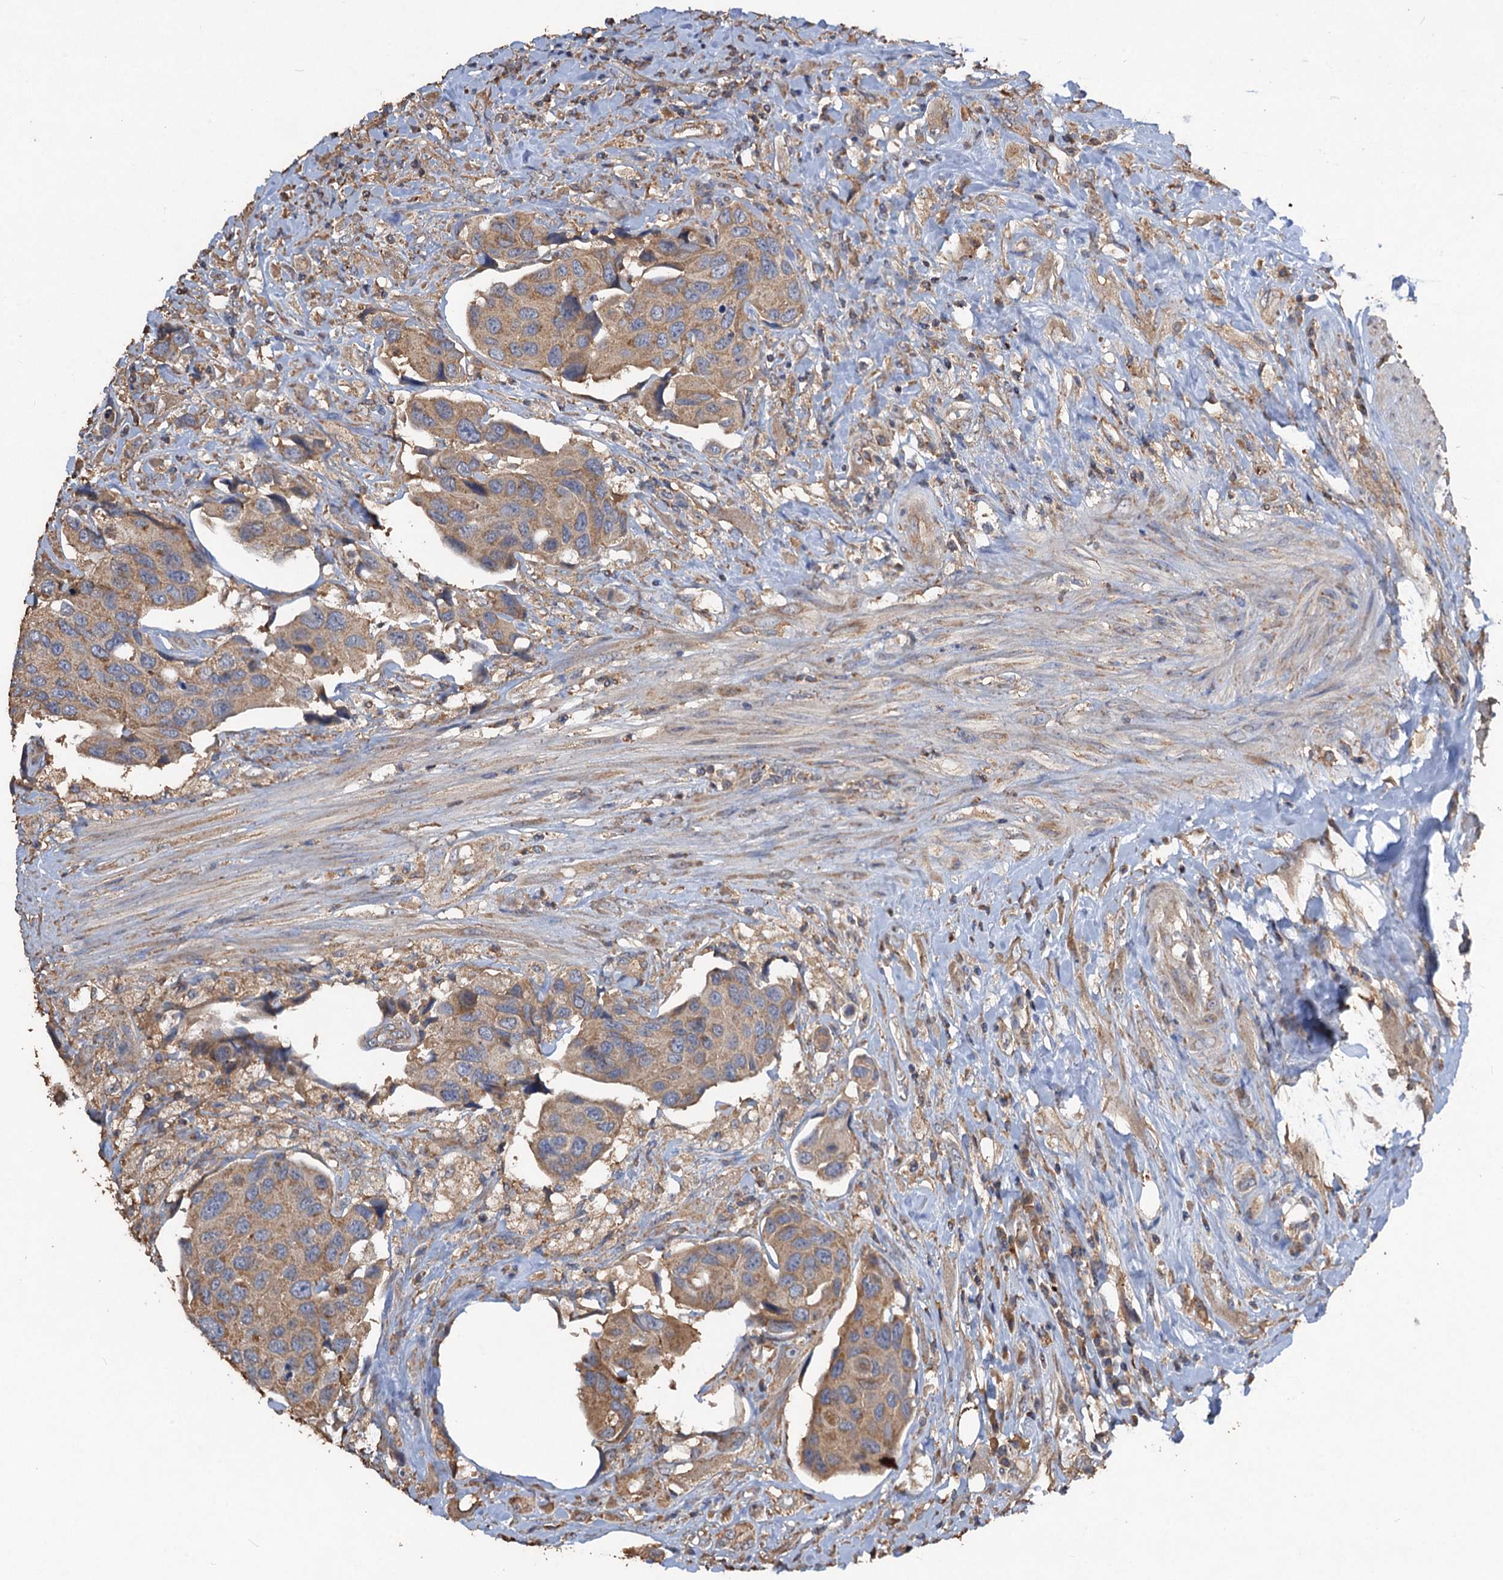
{"staining": {"intensity": "weak", "quantity": "25%-75%", "location": "cytoplasmic/membranous"}, "tissue": "urothelial cancer", "cell_type": "Tumor cells", "image_type": "cancer", "snomed": [{"axis": "morphology", "description": "Urothelial carcinoma, High grade"}, {"axis": "topography", "description": "Urinary bladder"}], "caption": "Urothelial cancer was stained to show a protein in brown. There is low levels of weak cytoplasmic/membranous expression in approximately 25%-75% of tumor cells. (Stains: DAB in brown, nuclei in blue, Microscopy: brightfield microscopy at high magnification).", "gene": "SCUBE3", "patient": {"sex": "male", "age": 74}}